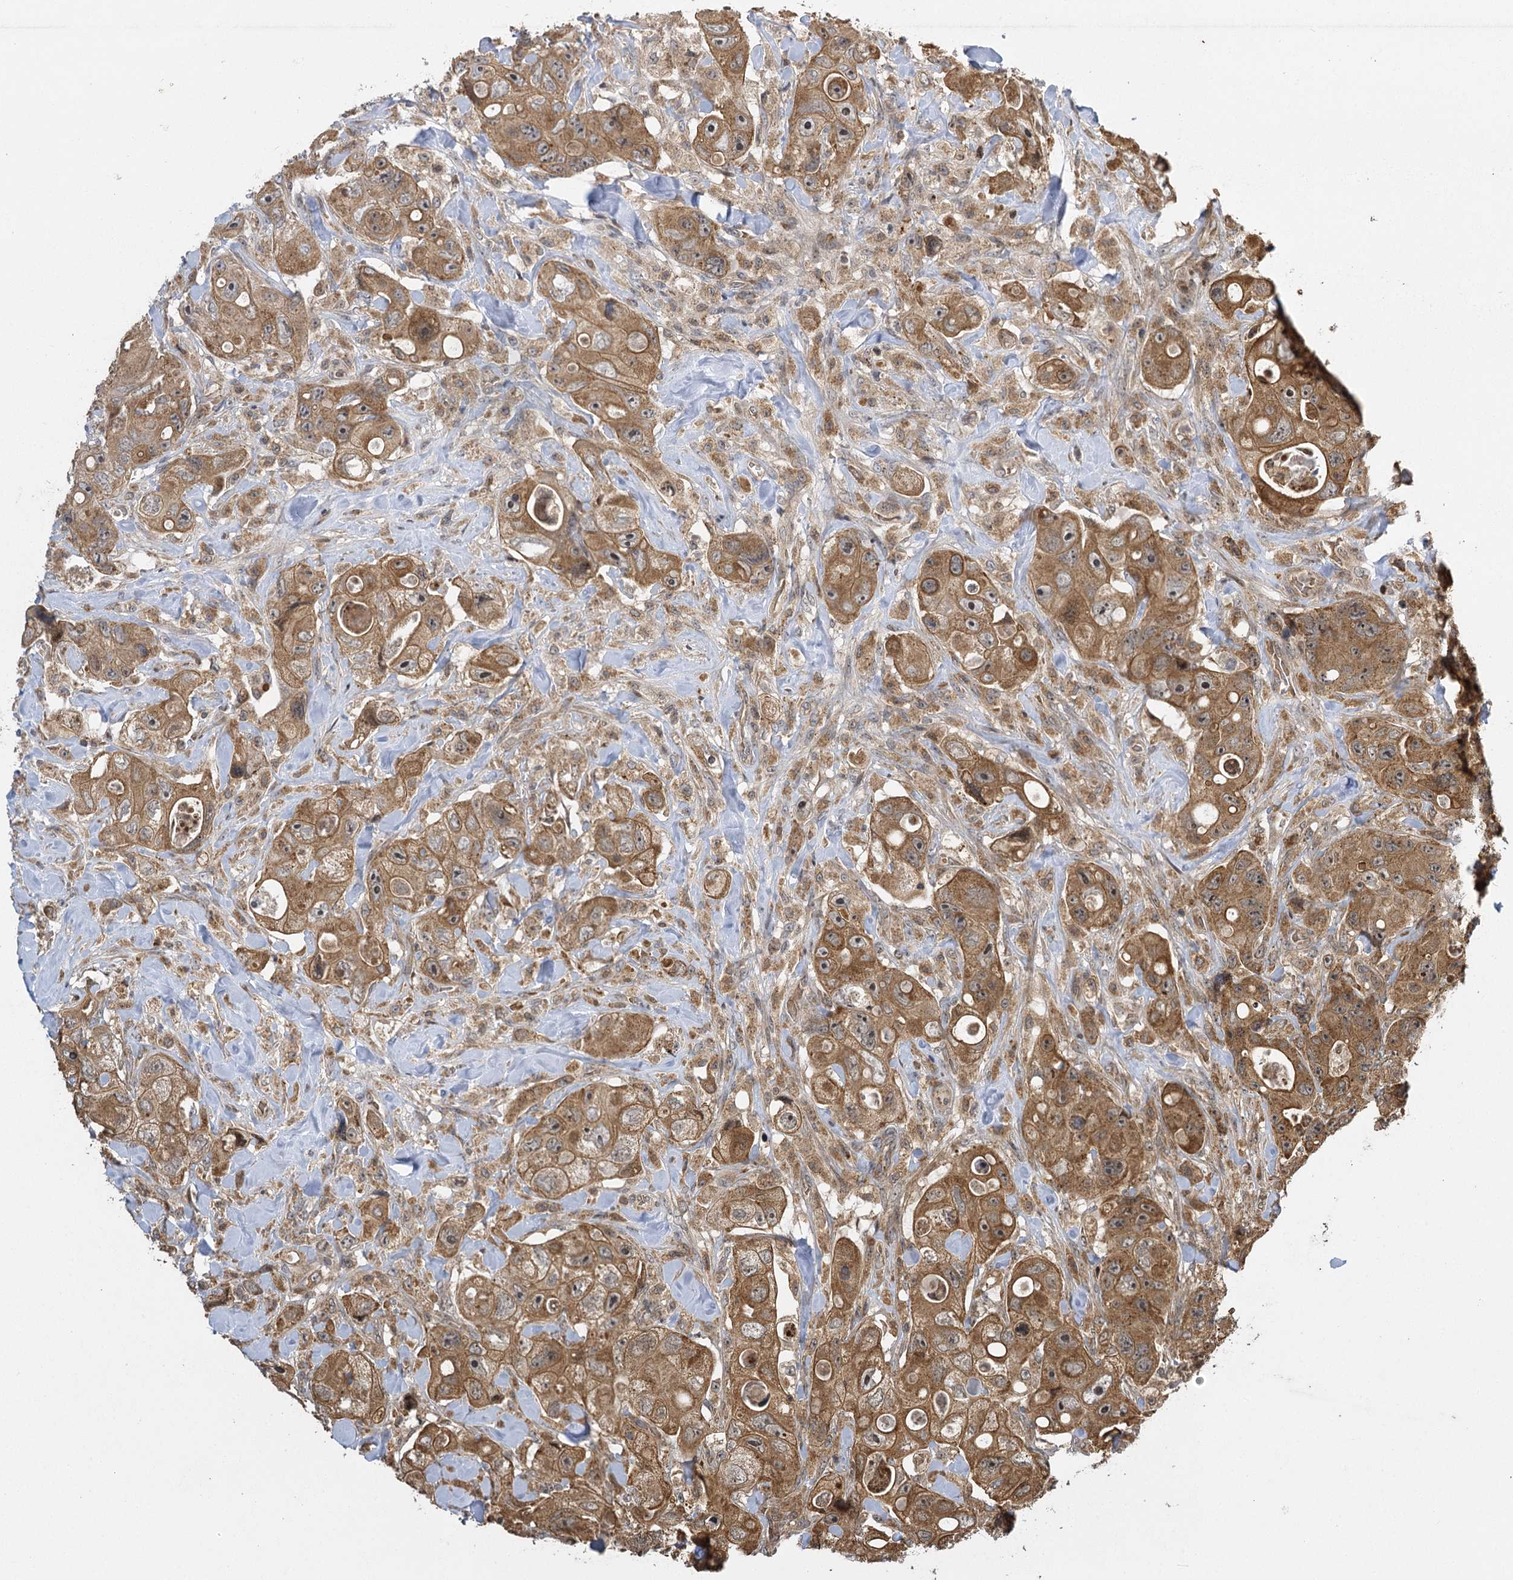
{"staining": {"intensity": "moderate", "quantity": "25%-75%", "location": "cytoplasmic/membranous"}, "tissue": "colorectal cancer", "cell_type": "Tumor cells", "image_type": "cancer", "snomed": [{"axis": "morphology", "description": "Adenocarcinoma, NOS"}, {"axis": "topography", "description": "Colon"}], "caption": "Immunohistochemistry (IHC) photomicrograph of neoplastic tissue: human adenocarcinoma (colorectal) stained using immunohistochemistry (IHC) reveals medium levels of moderate protein expression localized specifically in the cytoplasmic/membranous of tumor cells, appearing as a cytoplasmic/membranous brown color.", "gene": "IL11RA", "patient": {"sex": "female", "age": 46}}